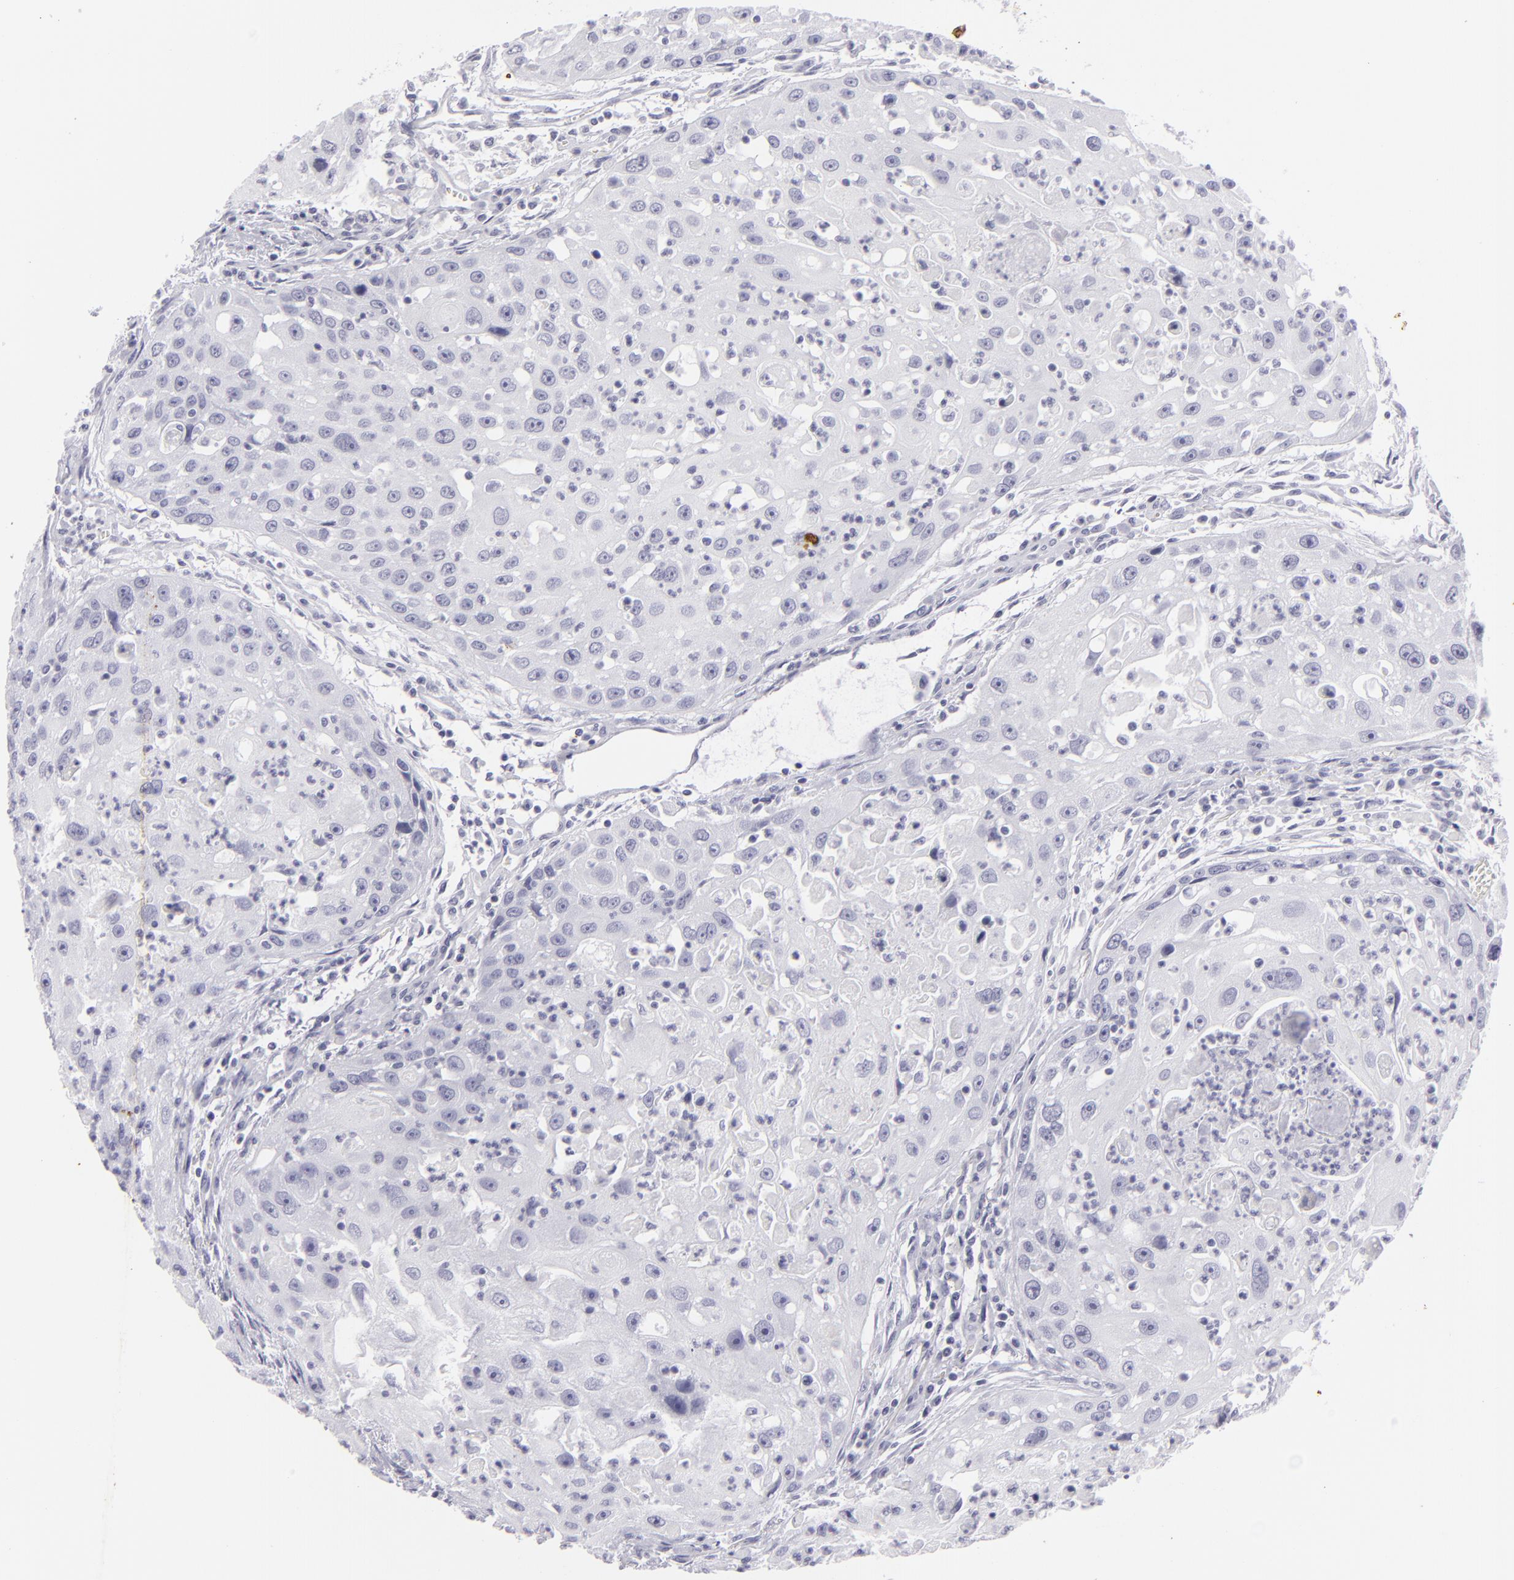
{"staining": {"intensity": "negative", "quantity": "none", "location": "none"}, "tissue": "head and neck cancer", "cell_type": "Tumor cells", "image_type": "cancer", "snomed": [{"axis": "morphology", "description": "Squamous cell carcinoma, NOS"}, {"axis": "topography", "description": "Head-Neck"}], "caption": "DAB (3,3'-diaminobenzidine) immunohistochemical staining of human head and neck cancer (squamous cell carcinoma) shows no significant expression in tumor cells.", "gene": "KRT1", "patient": {"sex": "male", "age": 64}}